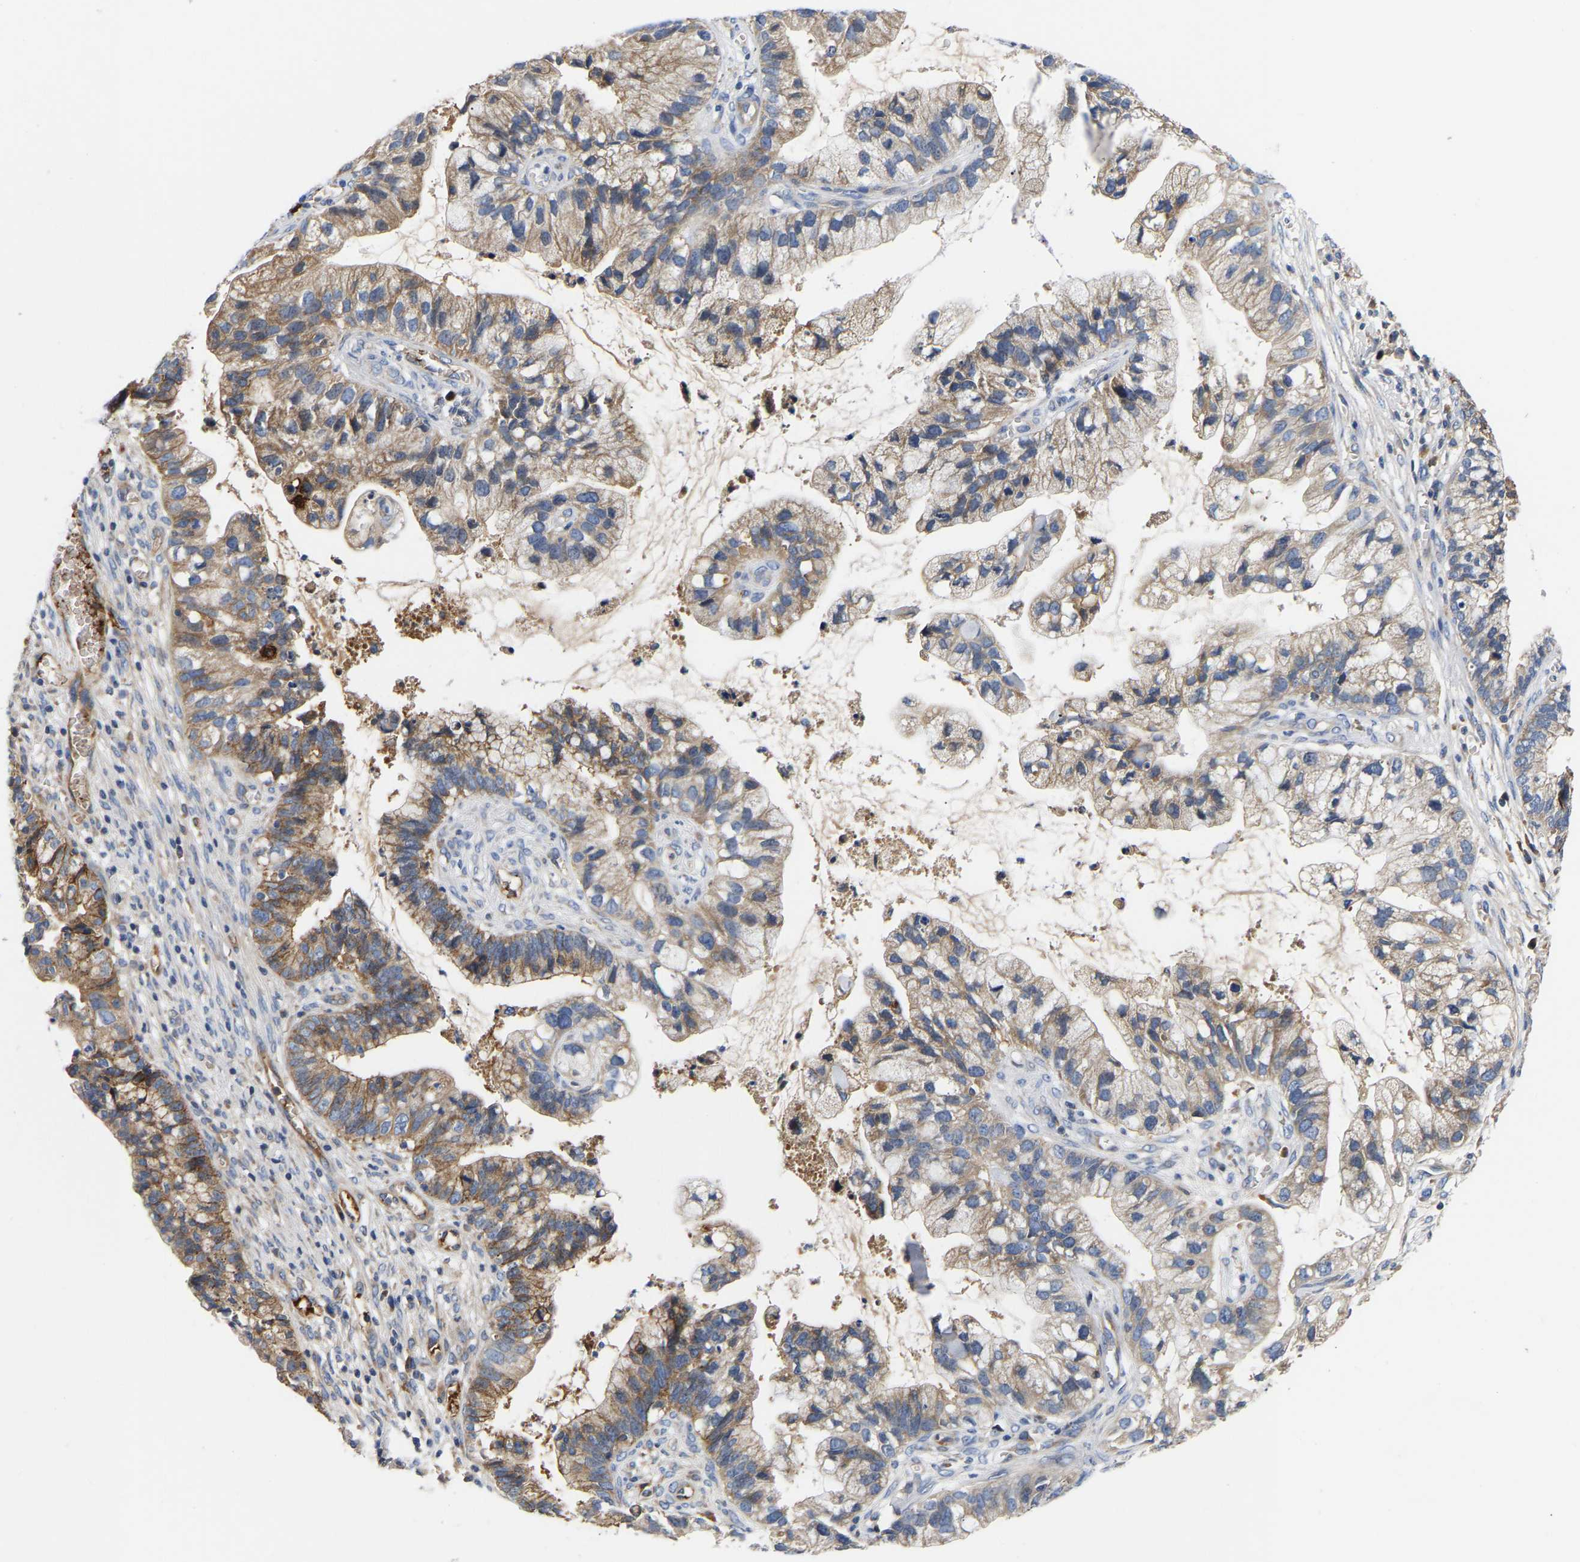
{"staining": {"intensity": "moderate", "quantity": "25%-75%", "location": "cytoplasmic/membranous"}, "tissue": "cervical cancer", "cell_type": "Tumor cells", "image_type": "cancer", "snomed": [{"axis": "morphology", "description": "Adenocarcinoma, NOS"}, {"axis": "topography", "description": "Cervix"}], "caption": "Human cervical cancer stained for a protein (brown) displays moderate cytoplasmic/membranous positive expression in approximately 25%-75% of tumor cells.", "gene": "AIMP2", "patient": {"sex": "female", "age": 44}}